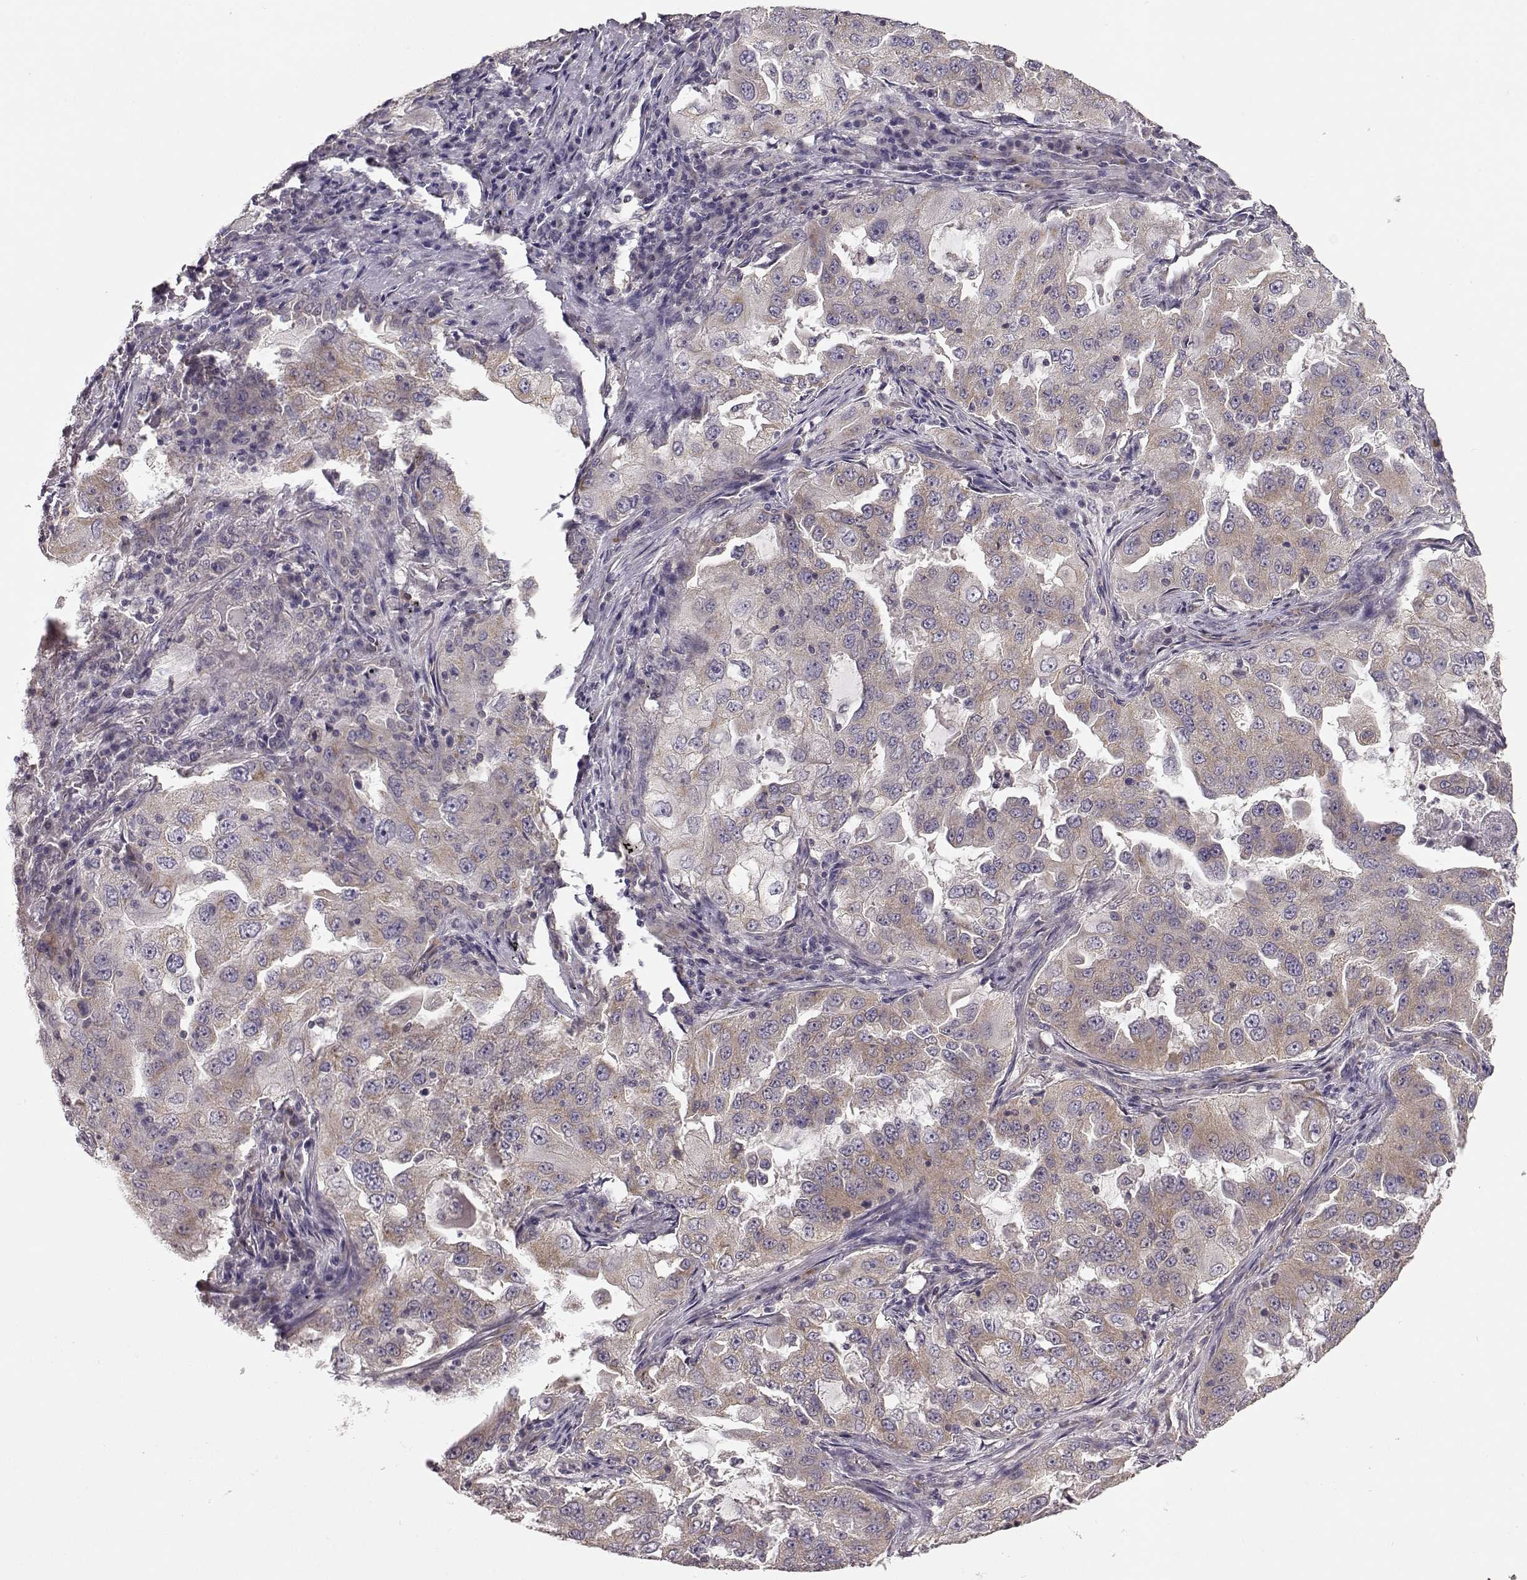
{"staining": {"intensity": "weak", "quantity": ">75%", "location": "cytoplasmic/membranous"}, "tissue": "lung cancer", "cell_type": "Tumor cells", "image_type": "cancer", "snomed": [{"axis": "morphology", "description": "Adenocarcinoma, NOS"}, {"axis": "topography", "description": "Lung"}], "caption": "Lung cancer (adenocarcinoma) was stained to show a protein in brown. There is low levels of weak cytoplasmic/membranous positivity in approximately >75% of tumor cells. Nuclei are stained in blue.", "gene": "ERBB3", "patient": {"sex": "female", "age": 61}}